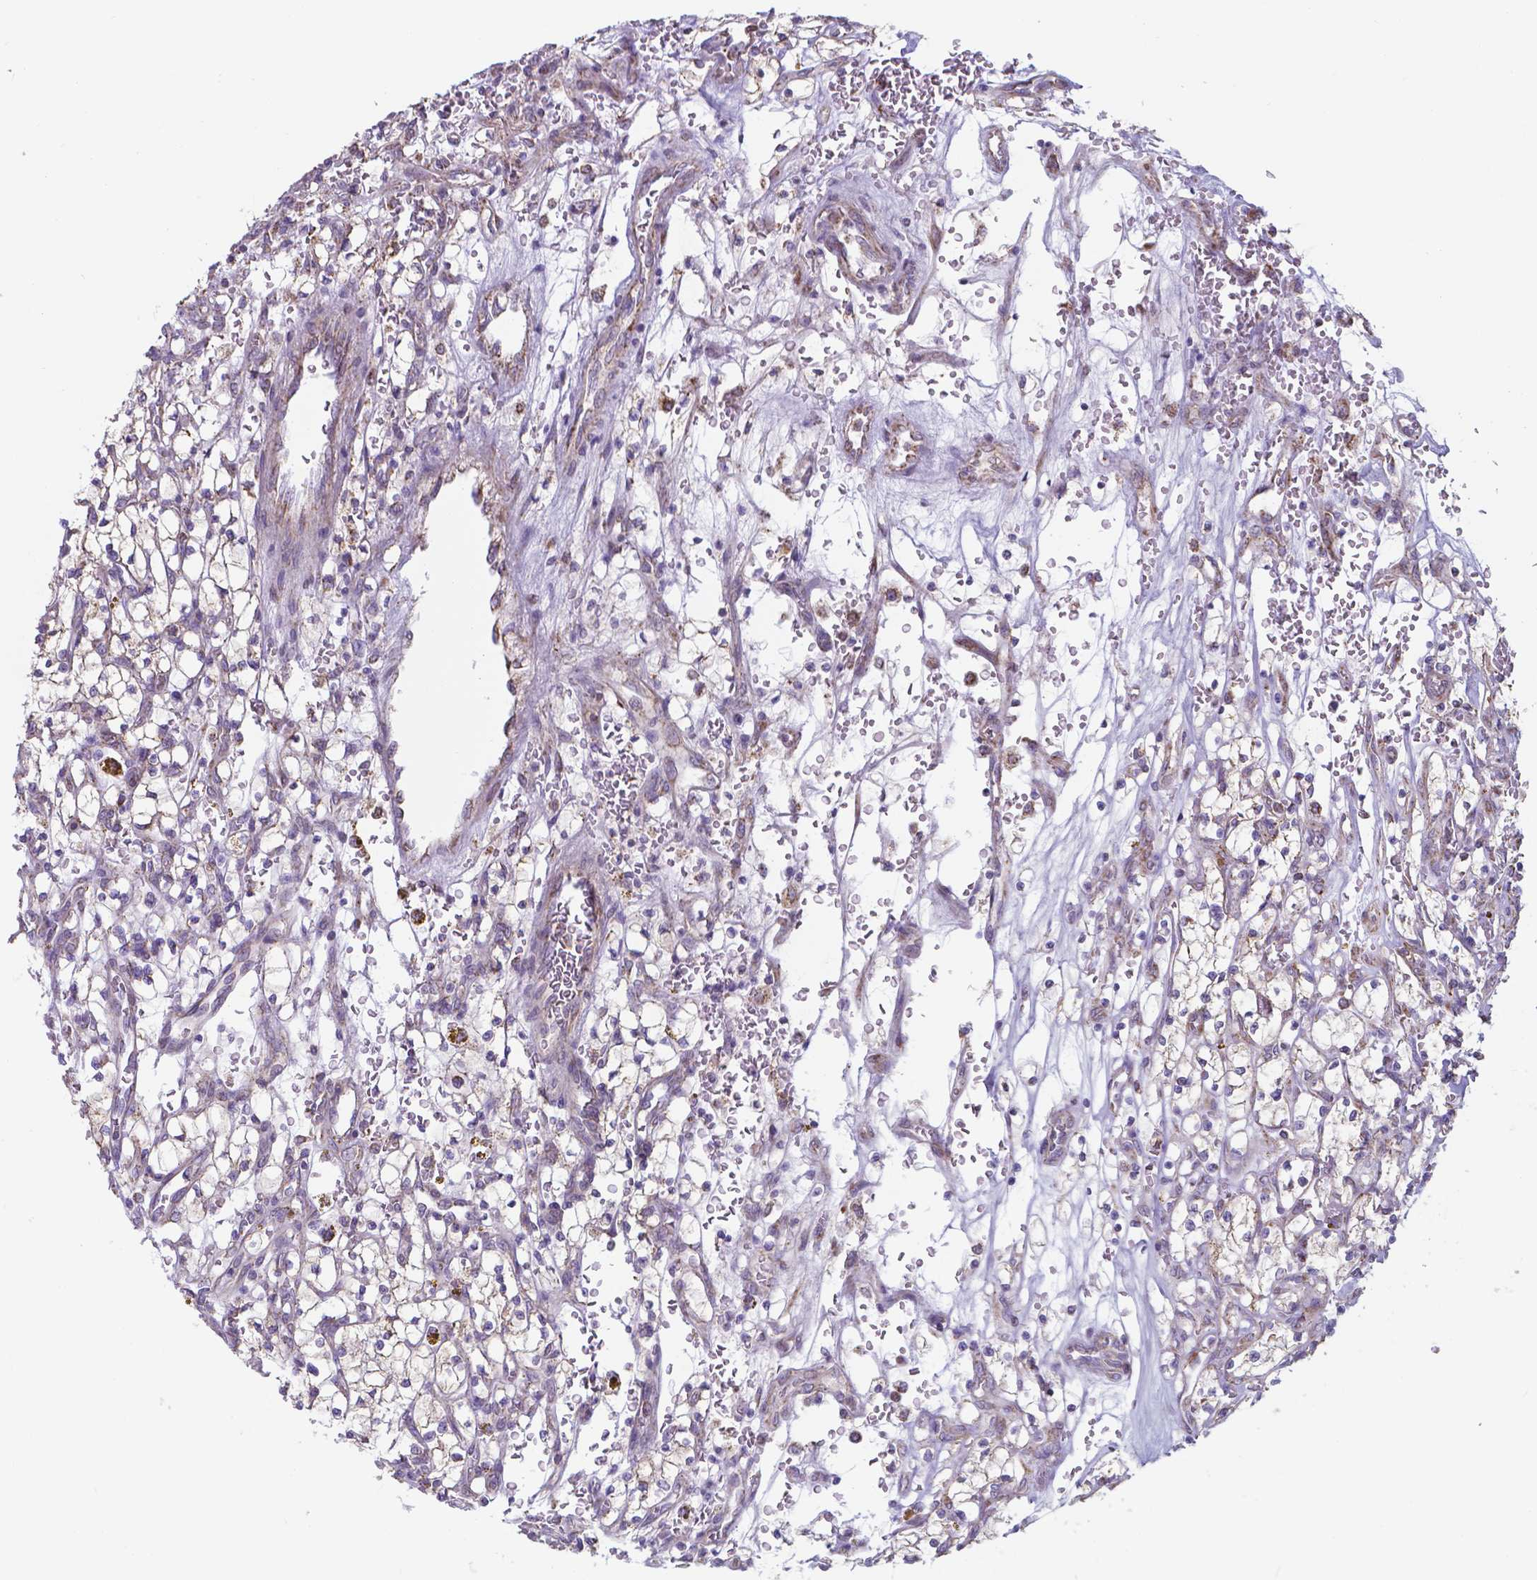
{"staining": {"intensity": "negative", "quantity": "none", "location": "none"}, "tissue": "renal cancer", "cell_type": "Tumor cells", "image_type": "cancer", "snomed": [{"axis": "morphology", "description": "Adenocarcinoma, NOS"}, {"axis": "topography", "description": "Kidney"}], "caption": "There is no significant staining in tumor cells of renal adenocarcinoma.", "gene": "FAM114A1", "patient": {"sex": "female", "age": 64}}